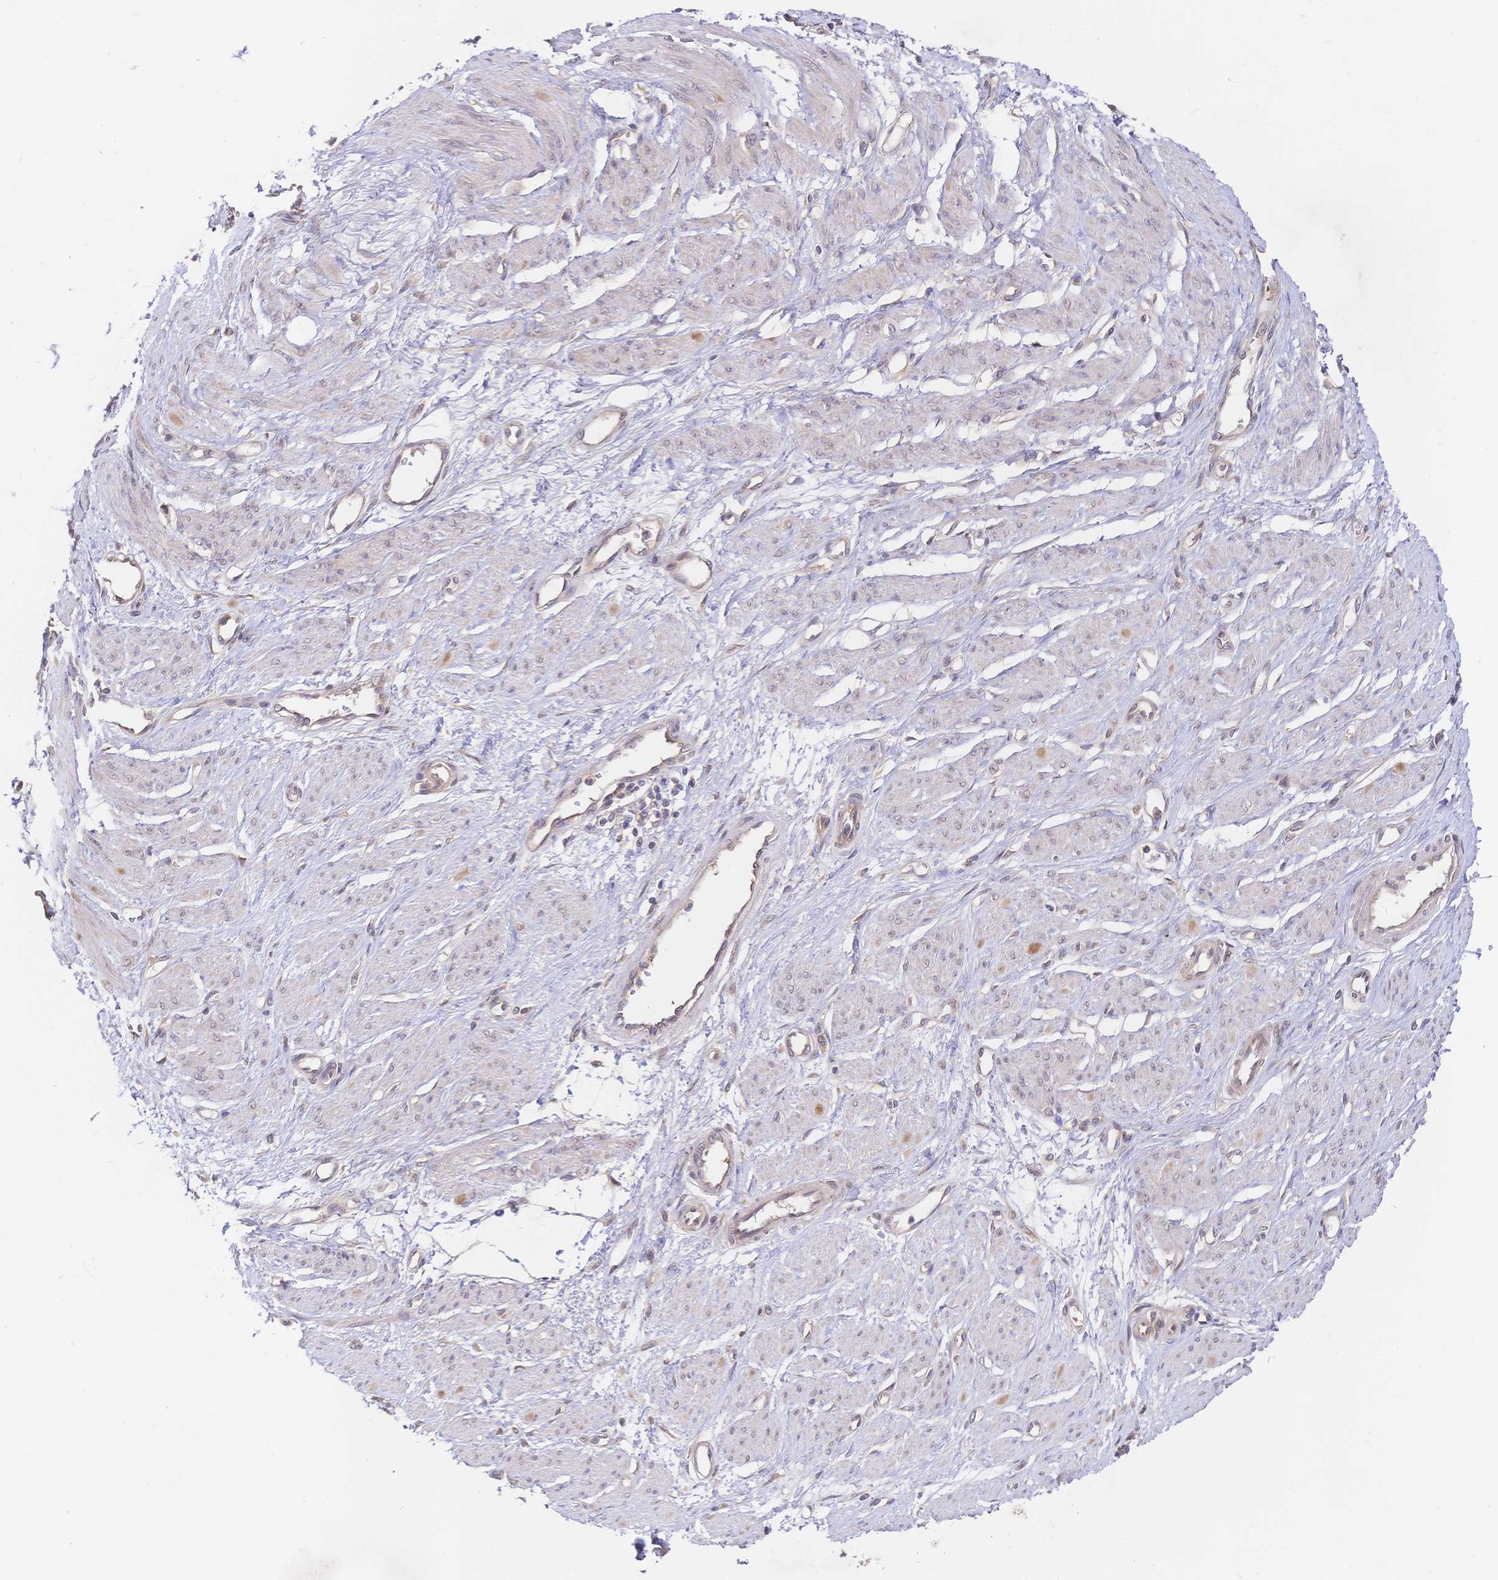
{"staining": {"intensity": "weak", "quantity": "25%-75%", "location": "cytoplasmic/membranous,nuclear"}, "tissue": "smooth muscle", "cell_type": "Smooth muscle cells", "image_type": "normal", "snomed": [{"axis": "morphology", "description": "Normal tissue, NOS"}, {"axis": "topography", "description": "Smooth muscle"}, {"axis": "topography", "description": "Uterus"}], "caption": "A photomicrograph of smooth muscle stained for a protein demonstrates weak cytoplasmic/membranous,nuclear brown staining in smooth muscle cells. The staining was performed using DAB (3,3'-diaminobenzidine), with brown indicating positive protein expression. Nuclei are stained blue with hematoxylin.", "gene": "LMO4", "patient": {"sex": "female", "age": 39}}